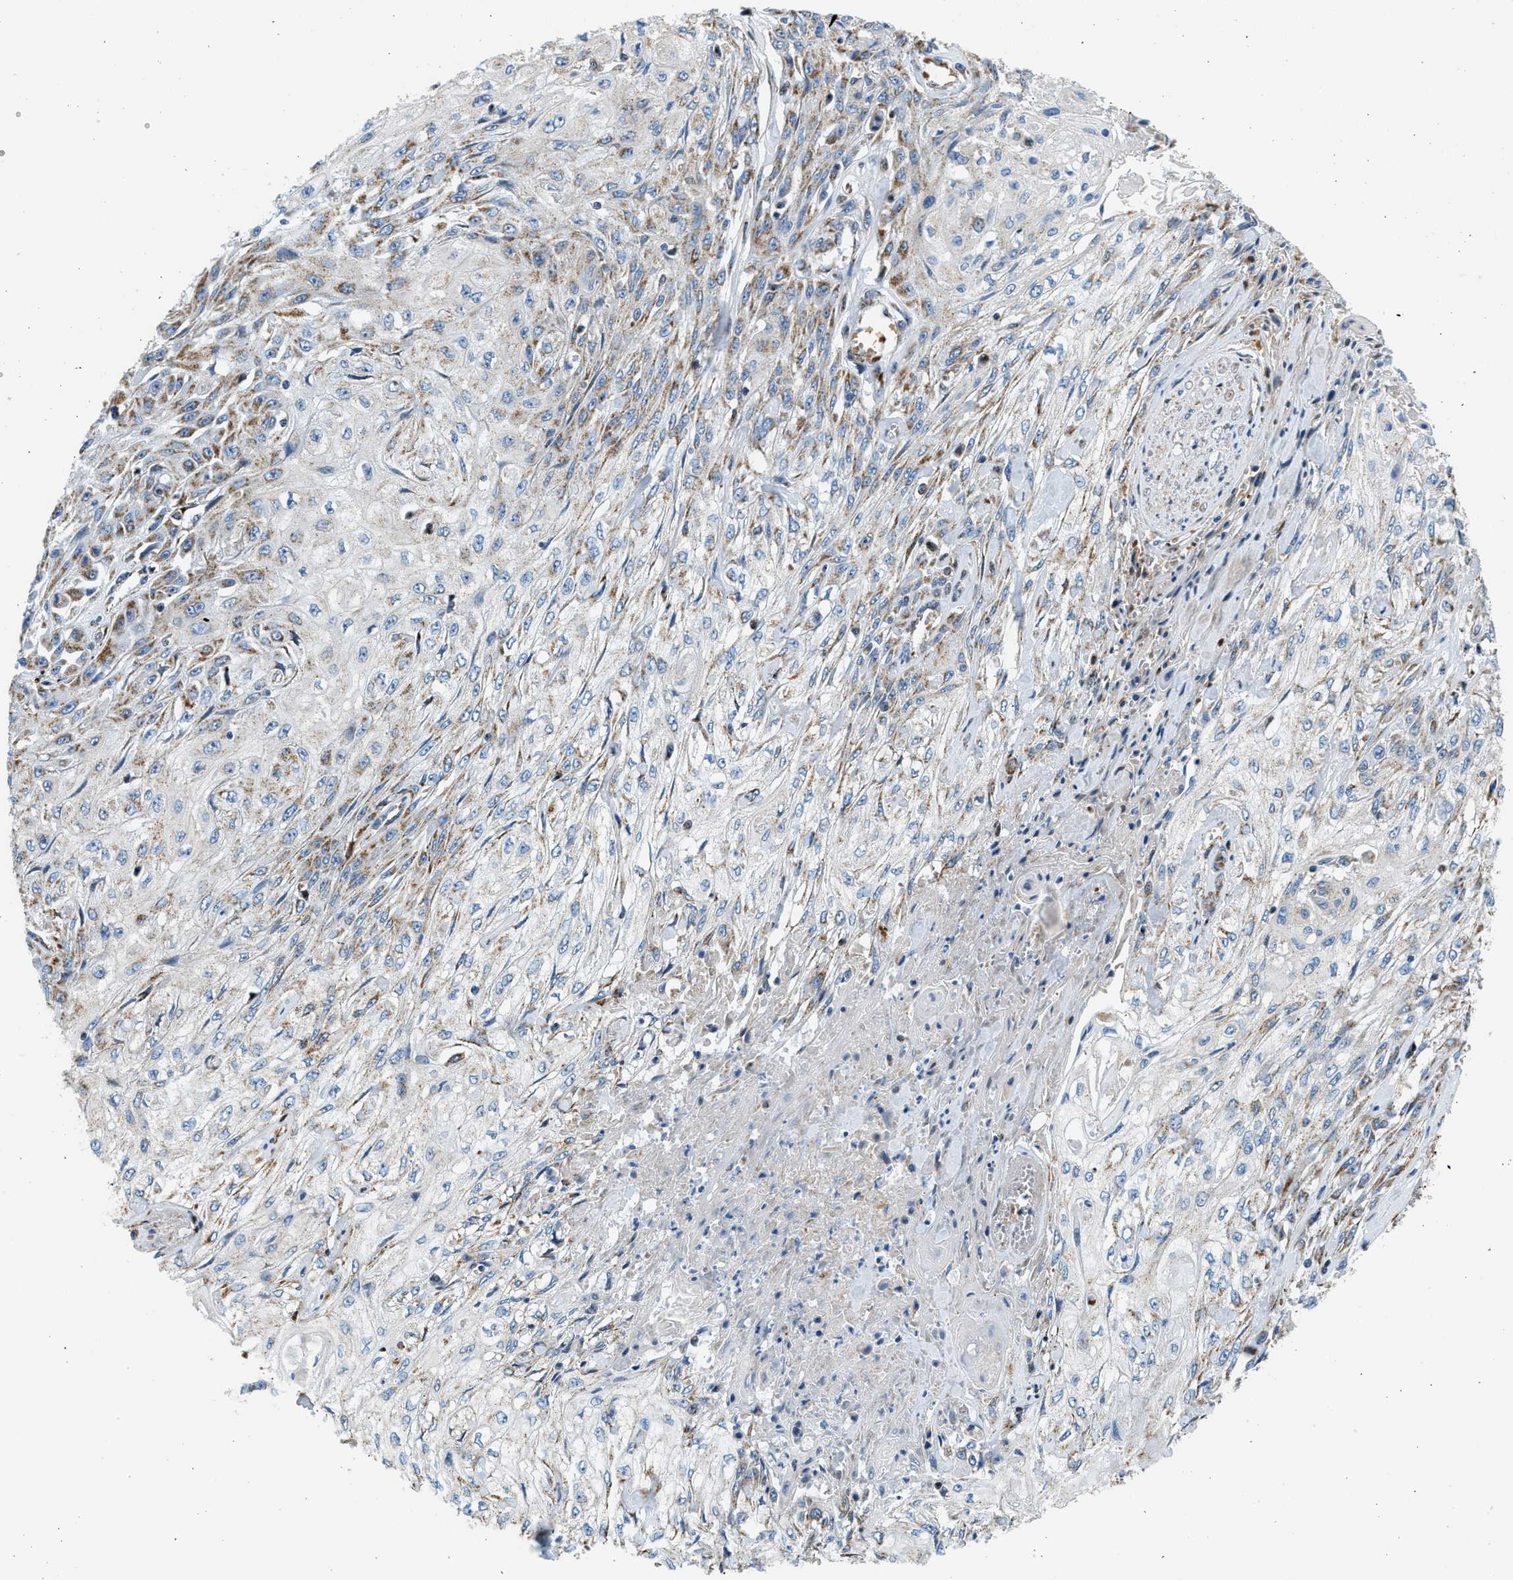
{"staining": {"intensity": "moderate", "quantity": ">75%", "location": "cytoplasmic/membranous"}, "tissue": "skin cancer", "cell_type": "Tumor cells", "image_type": "cancer", "snomed": [{"axis": "morphology", "description": "Squamous cell carcinoma, NOS"}, {"axis": "morphology", "description": "Squamous cell carcinoma, metastatic, NOS"}, {"axis": "topography", "description": "Skin"}, {"axis": "topography", "description": "Lymph node"}], "caption": "Human skin metastatic squamous cell carcinoma stained for a protein (brown) shows moderate cytoplasmic/membranous positive expression in approximately >75% of tumor cells.", "gene": "KCNMB3", "patient": {"sex": "male", "age": 75}}